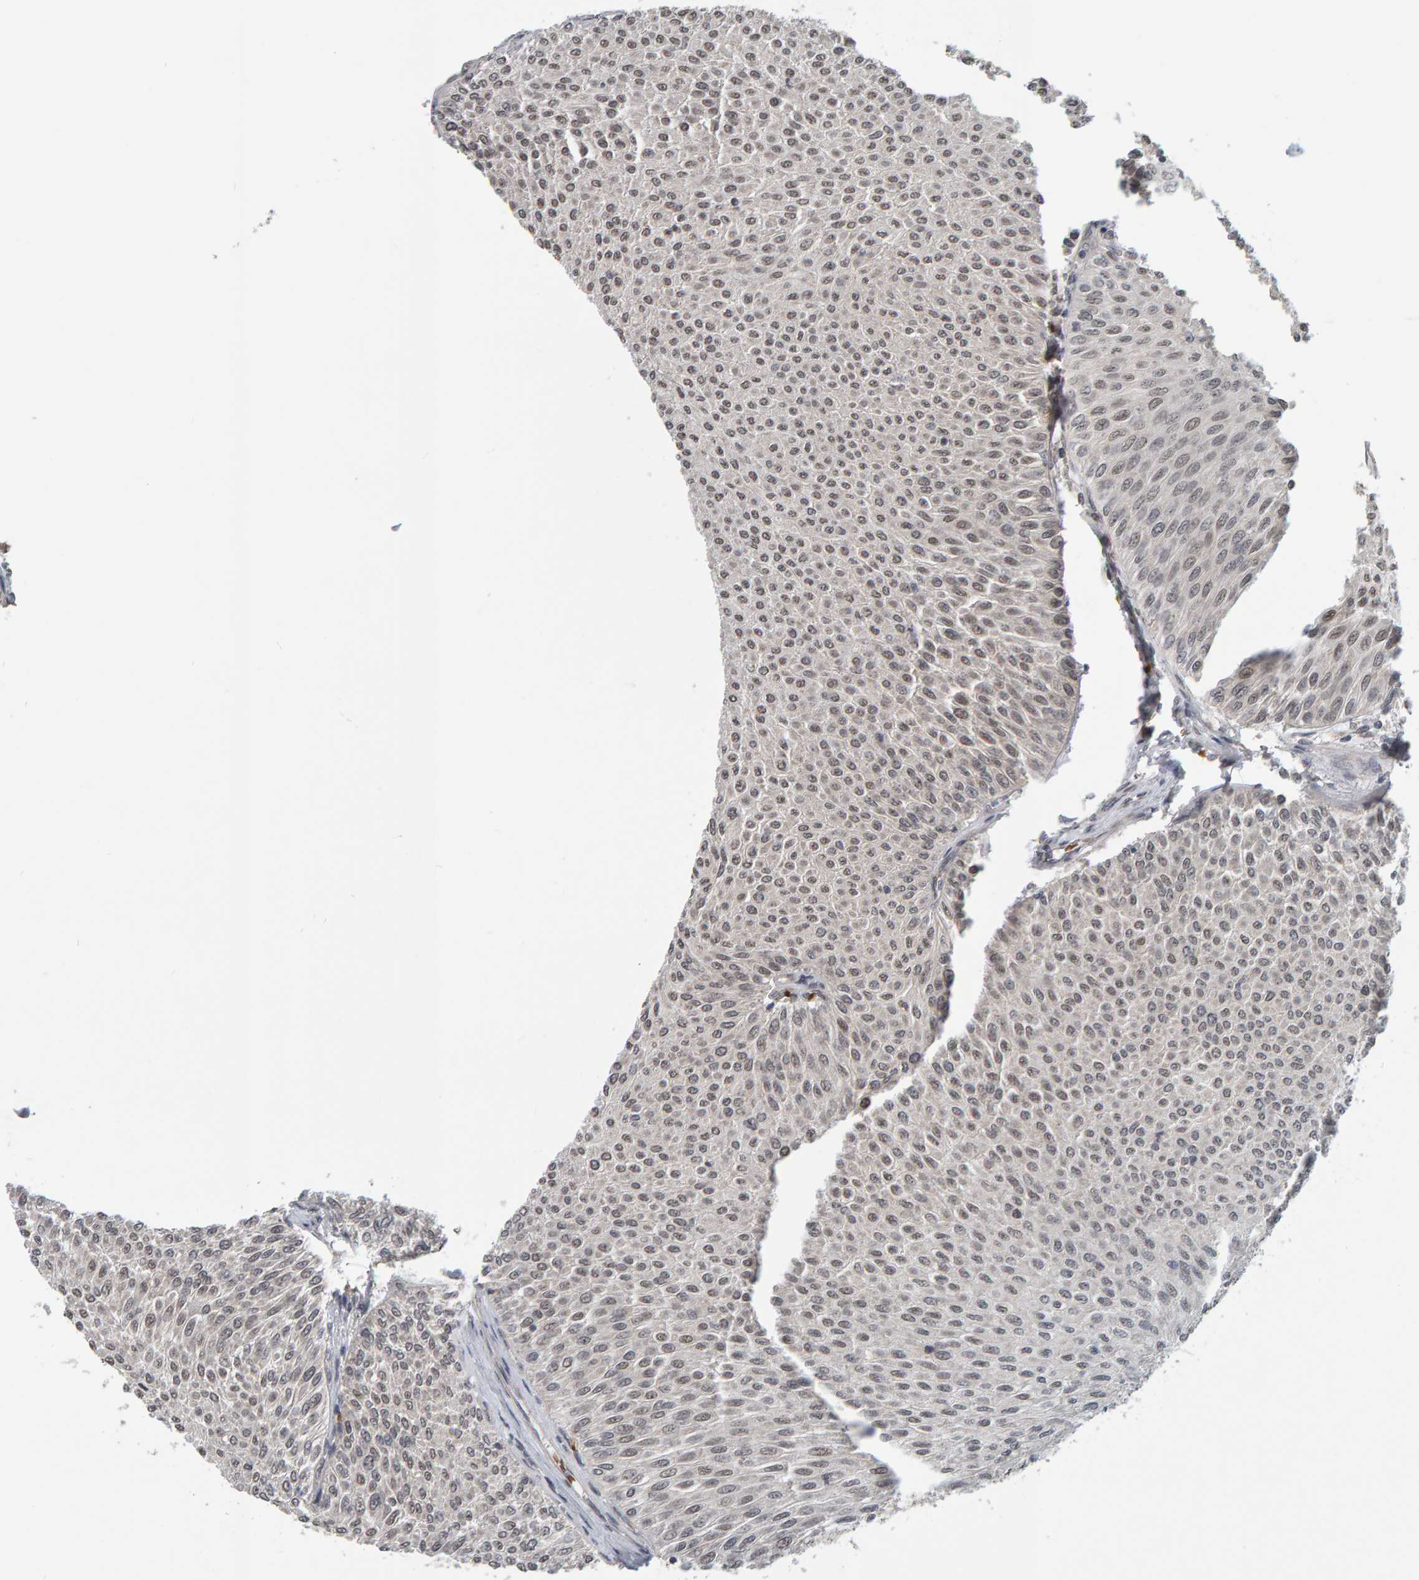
{"staining": {"intensity": "weak", "quantity": ">75%", "location": "nuclear"}, "tissue": "urothelial cancer", "cell_type": "Tumor cells", "image_type": "cancer", "snomed": [{"axis": "morphology", "description": "Urothelial carcinoma, Low grade"}, {"axis": "topography", "description": "Urinary bladder"}], "caption": "Immunohistochemistry (IHC) of low-grade urothelial carcinoma demonstrates low levels of weak nuclear staining in approximately >75% of tumor cells.", "gene": "DAP3", "patient": {"sex": "male", "age": 78}}